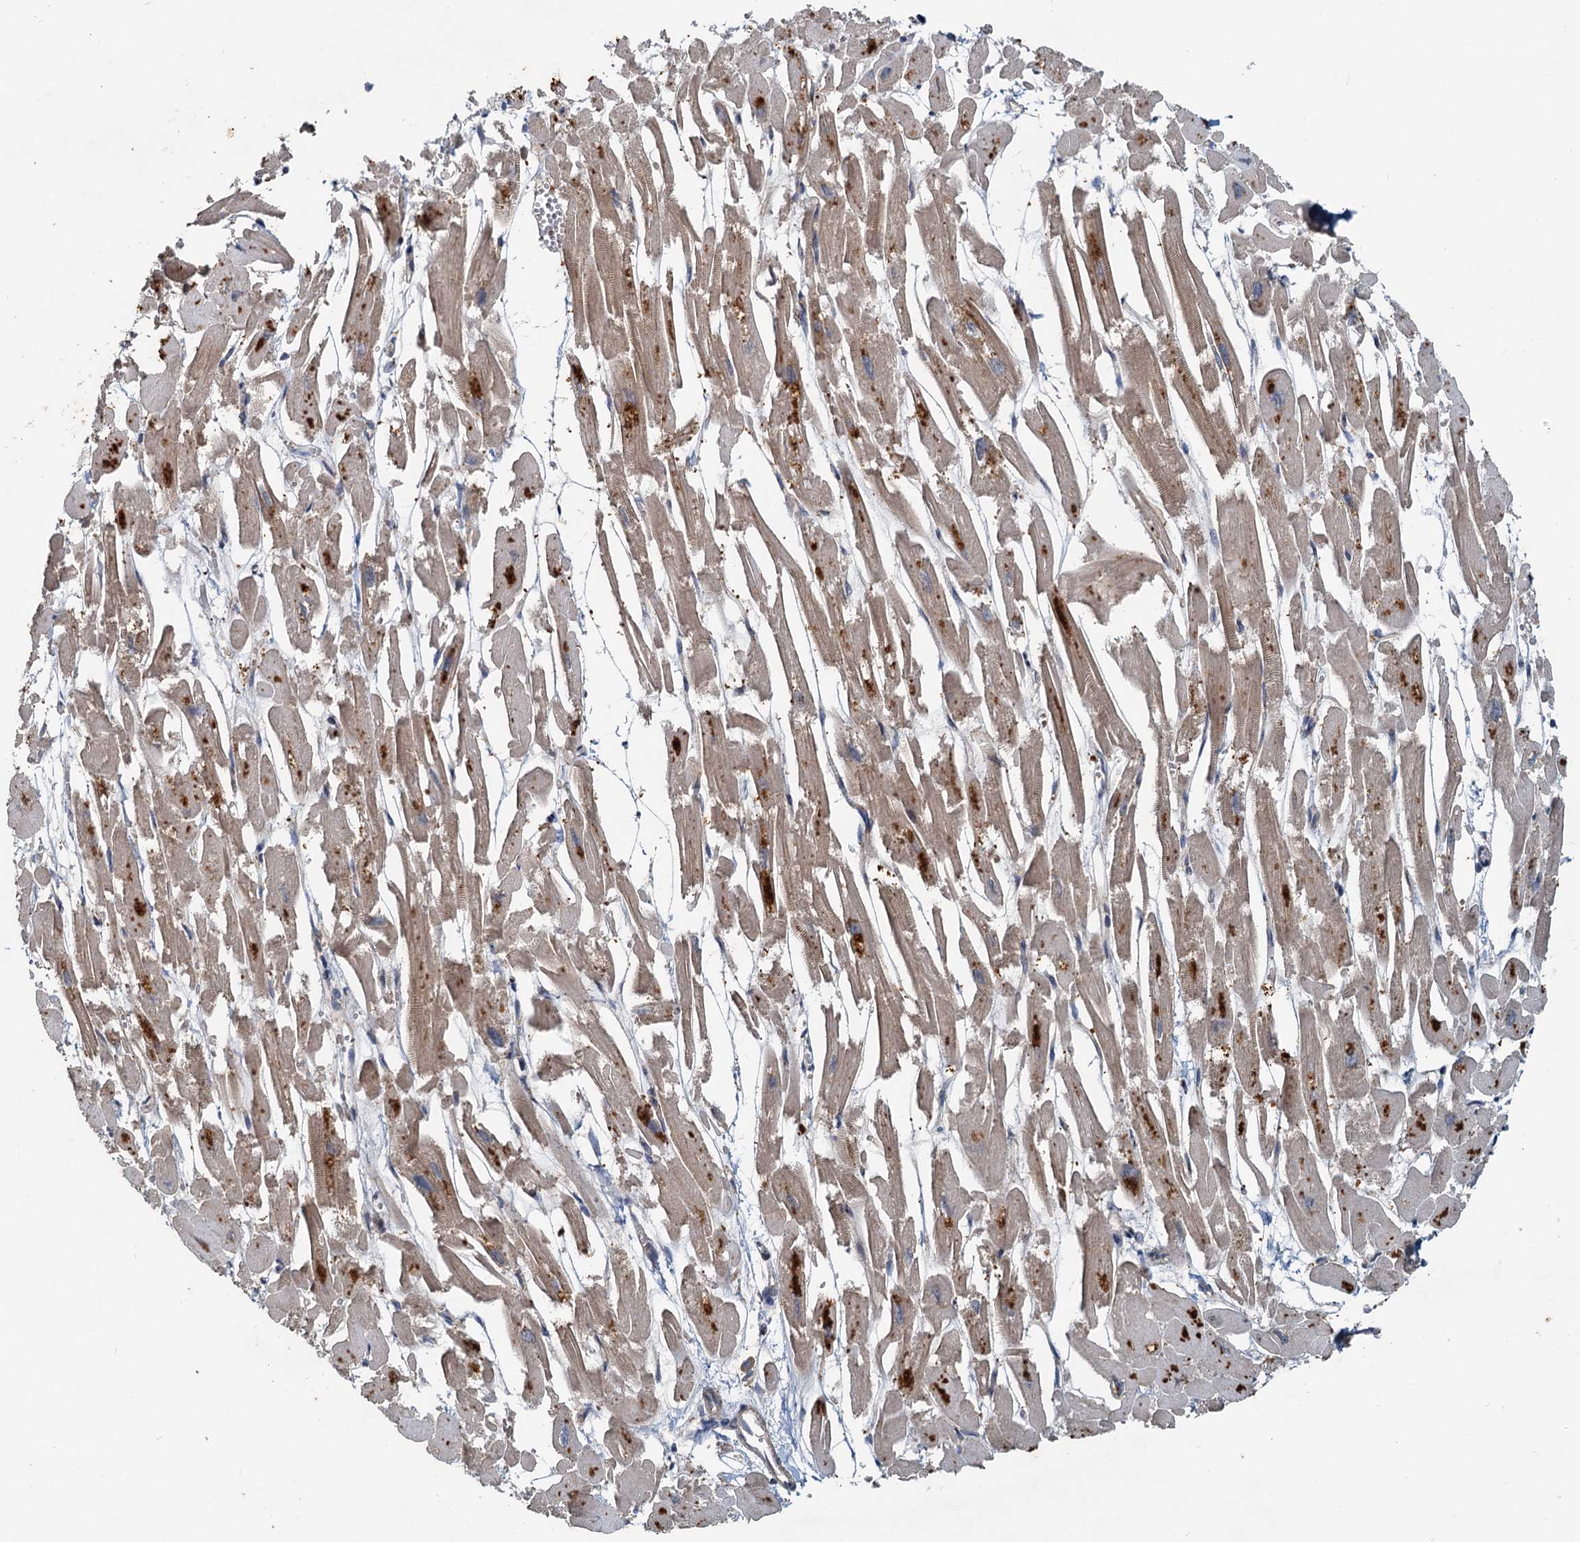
{"staining": {"intensity": "strong", "quantity": "25%-75%", "location": "cytoplasmic/membranous"}, "tissue": "heart muscle", "cell_type": "Cardiomyocytes", "image_type": "normal", "snomed": [{"axis": "morphology", "description": "Normal tissue, NOS"}, {"axis": "topography", "description": "Heart"}], "caption": "Immunohistochemical staining of benign heart muscle shows strong cytoplasmic/membranous protein staining in about 25%-75% of cardiomyocytes. The protein is stained brown, and the nuclei are stained in blue (DAB (3,3'-diaminobenzidine) IHC with brightfield microscopy, high magnification).", "gene": "CEP68", "patient": {"sex": "male", "age": 54}}